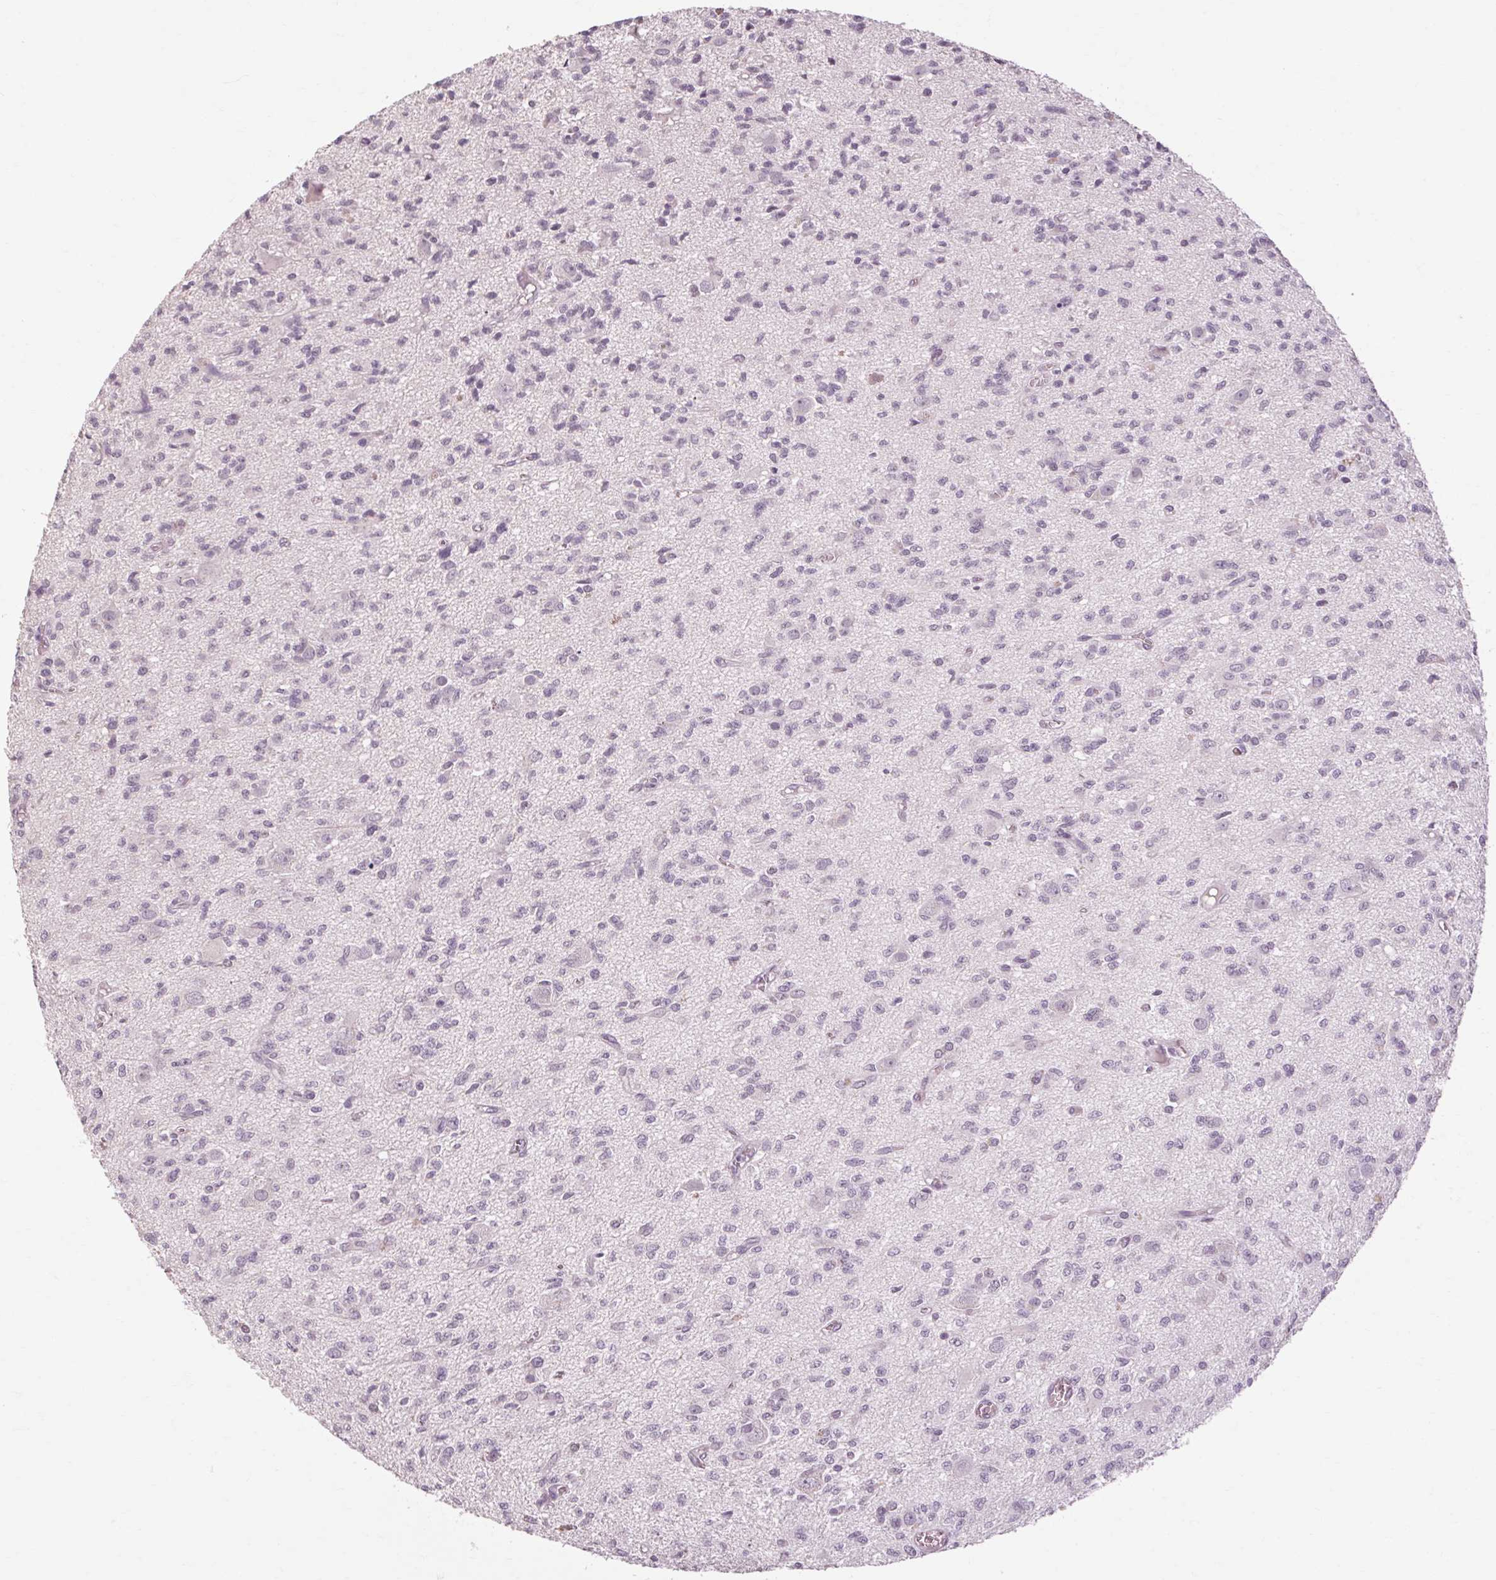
{"staining": {"intensity": "negative", "quantity": "none", "location": "none"}, "tissue": "glioma", "cell_type": "Tumor cells", "image_type": "cancer", "snomed": [{"axis": "morphology", "description": "Glioma, malignant, Low grade"}, {"axis": "topography", "description": "Brain"}], "caption": "High magnification brightfield microscopy of glioma stained with DAB (brown) and counterstained with hematoxylin (blue): tumor cells show no significant expression.", "gene": "POMC", "patient": {"sex": "male", "age": 64}}